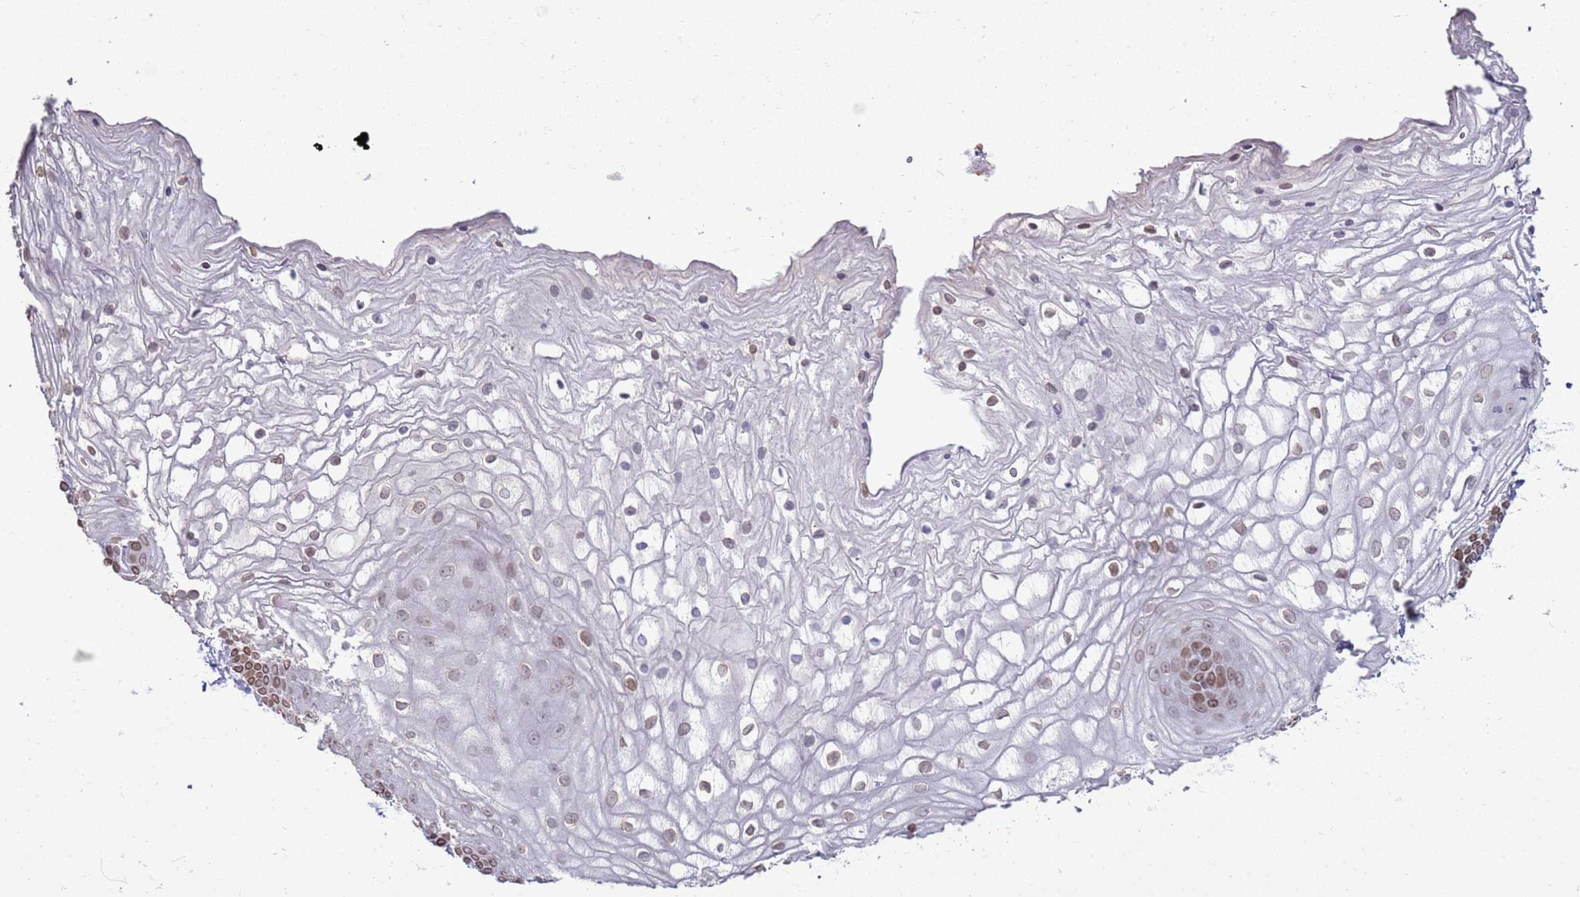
{"staining": {"intensity": "weak", "quantity": "25%-75%", "location": "cytoplasmic/membranous,nuclear"}, "tissue": "vagina", "cell_type": "Squamous epithelial cells", "image_type": "normal", "snomed": [{"axis": "morphology", "description": "Normal tissue, NOS"}, {"axis": "topography", "description": "Vagina"}, {"axis": "topography", "description": "Cervix"}], "caption": "The immunohistochemical stain labels weak cytoplasmic/membranous,nuclear staining in squamous epithelial cells of normal vagina. (DAB = brown stain, brightfield microscopy at high magnification).", "gene": "DHX37", "patient": {"sex": "female", "age": 40}}